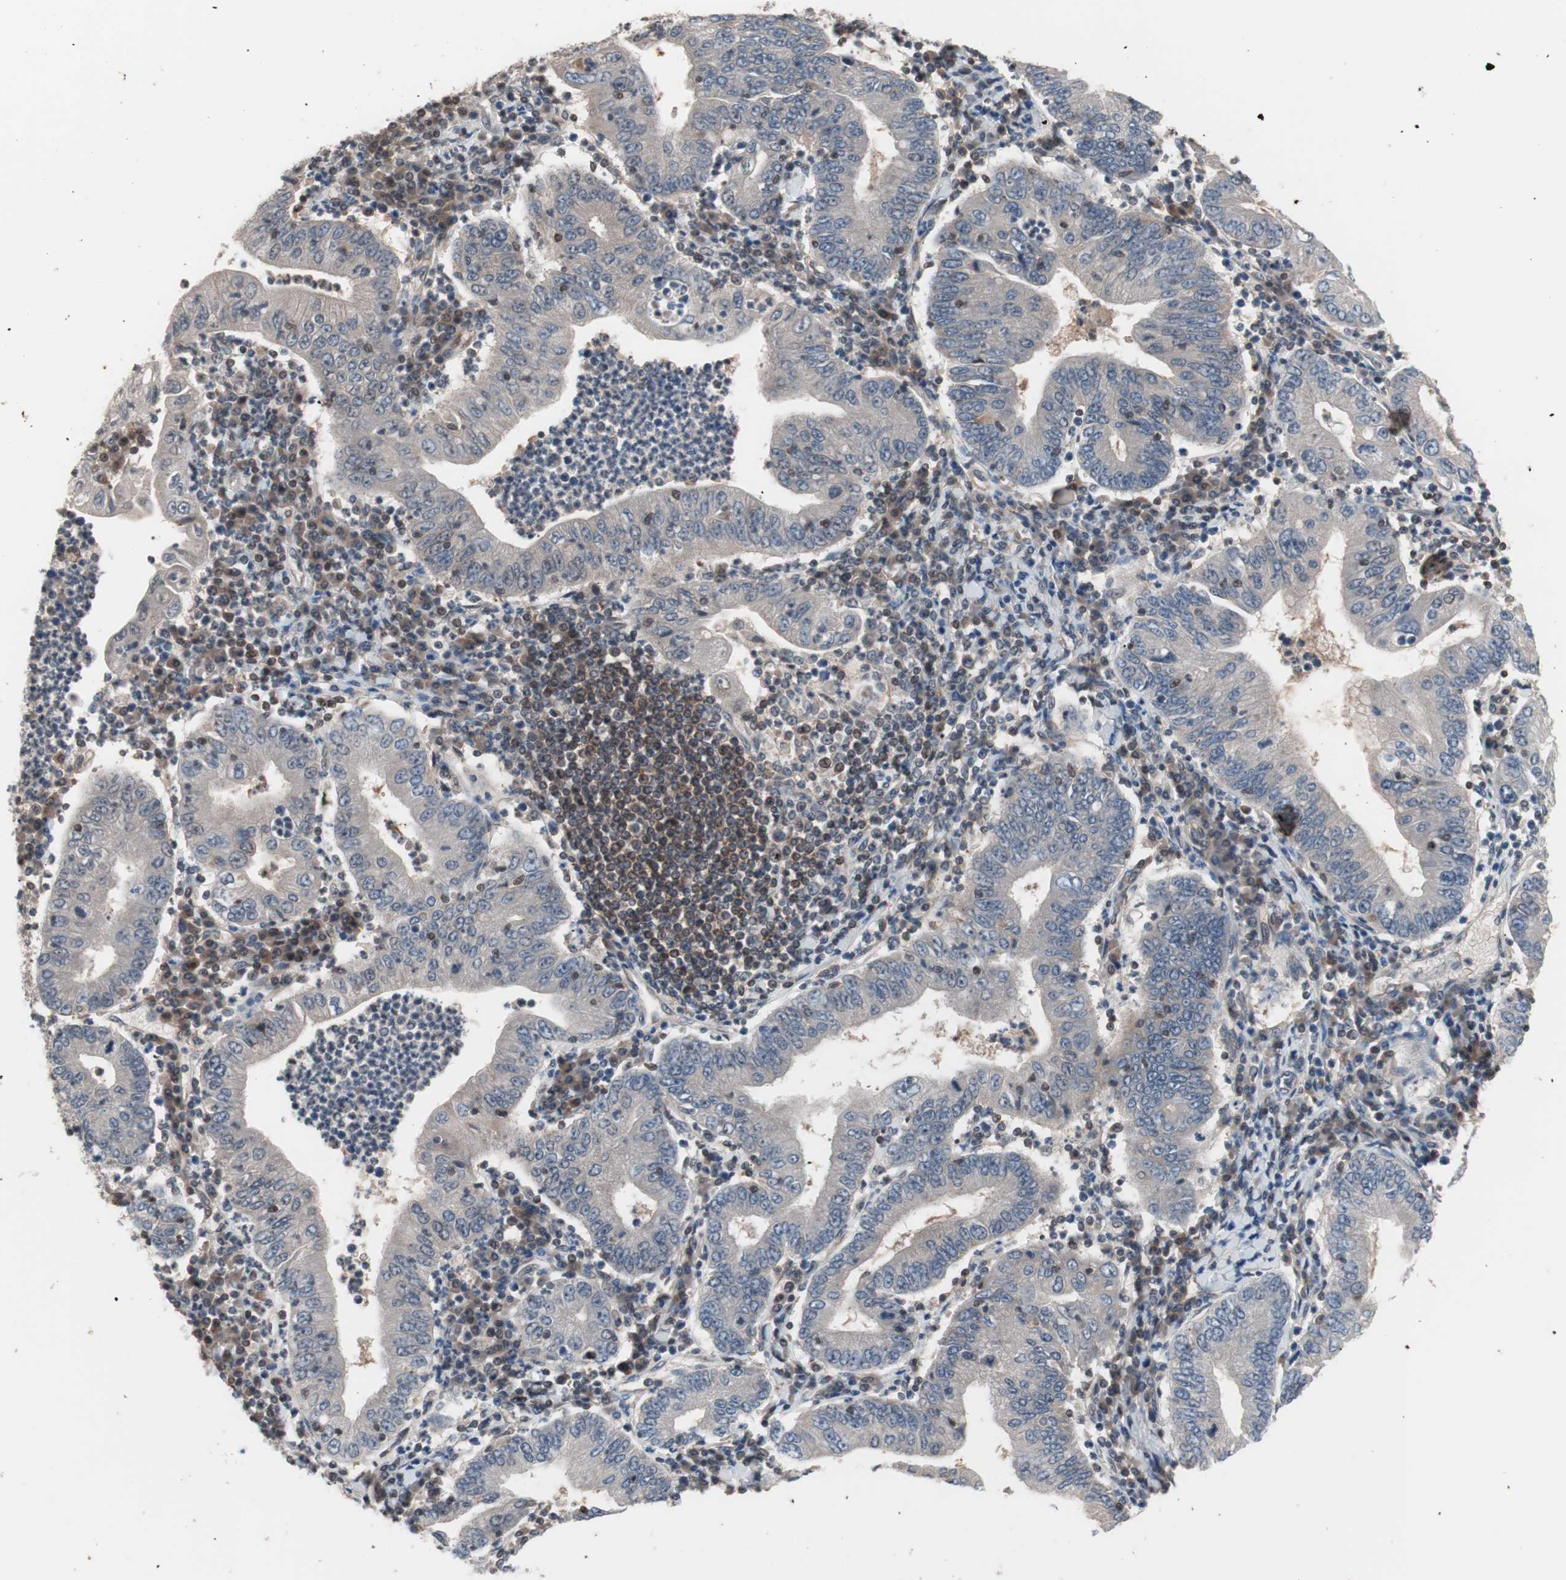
{"staining": {"intensity": "negative", "quantity": "none", "location": "none"}, "tissue": "stomach cancer", "cell_type": "Tumor cells", "image_type": "cancer", "snomed": [{"axis": "morphology", "description": "Normal tissue, NOS"}, {"axis": "morphology", "description": "Adenocarcinoma, NOS"}, {"axis": "topography", "description": "Esophagus"}, {"axis": "topography", "description": "Stomach, upper"}, {"axis": "topography", "description": "Peripheral nerve tissue"}], "caption": "Tumor cells are negative for brown protein staining in stomach cancer (adenocarcinoma).", "gene": "IRS1", "patient": {"sex": "male", "age": 62}}